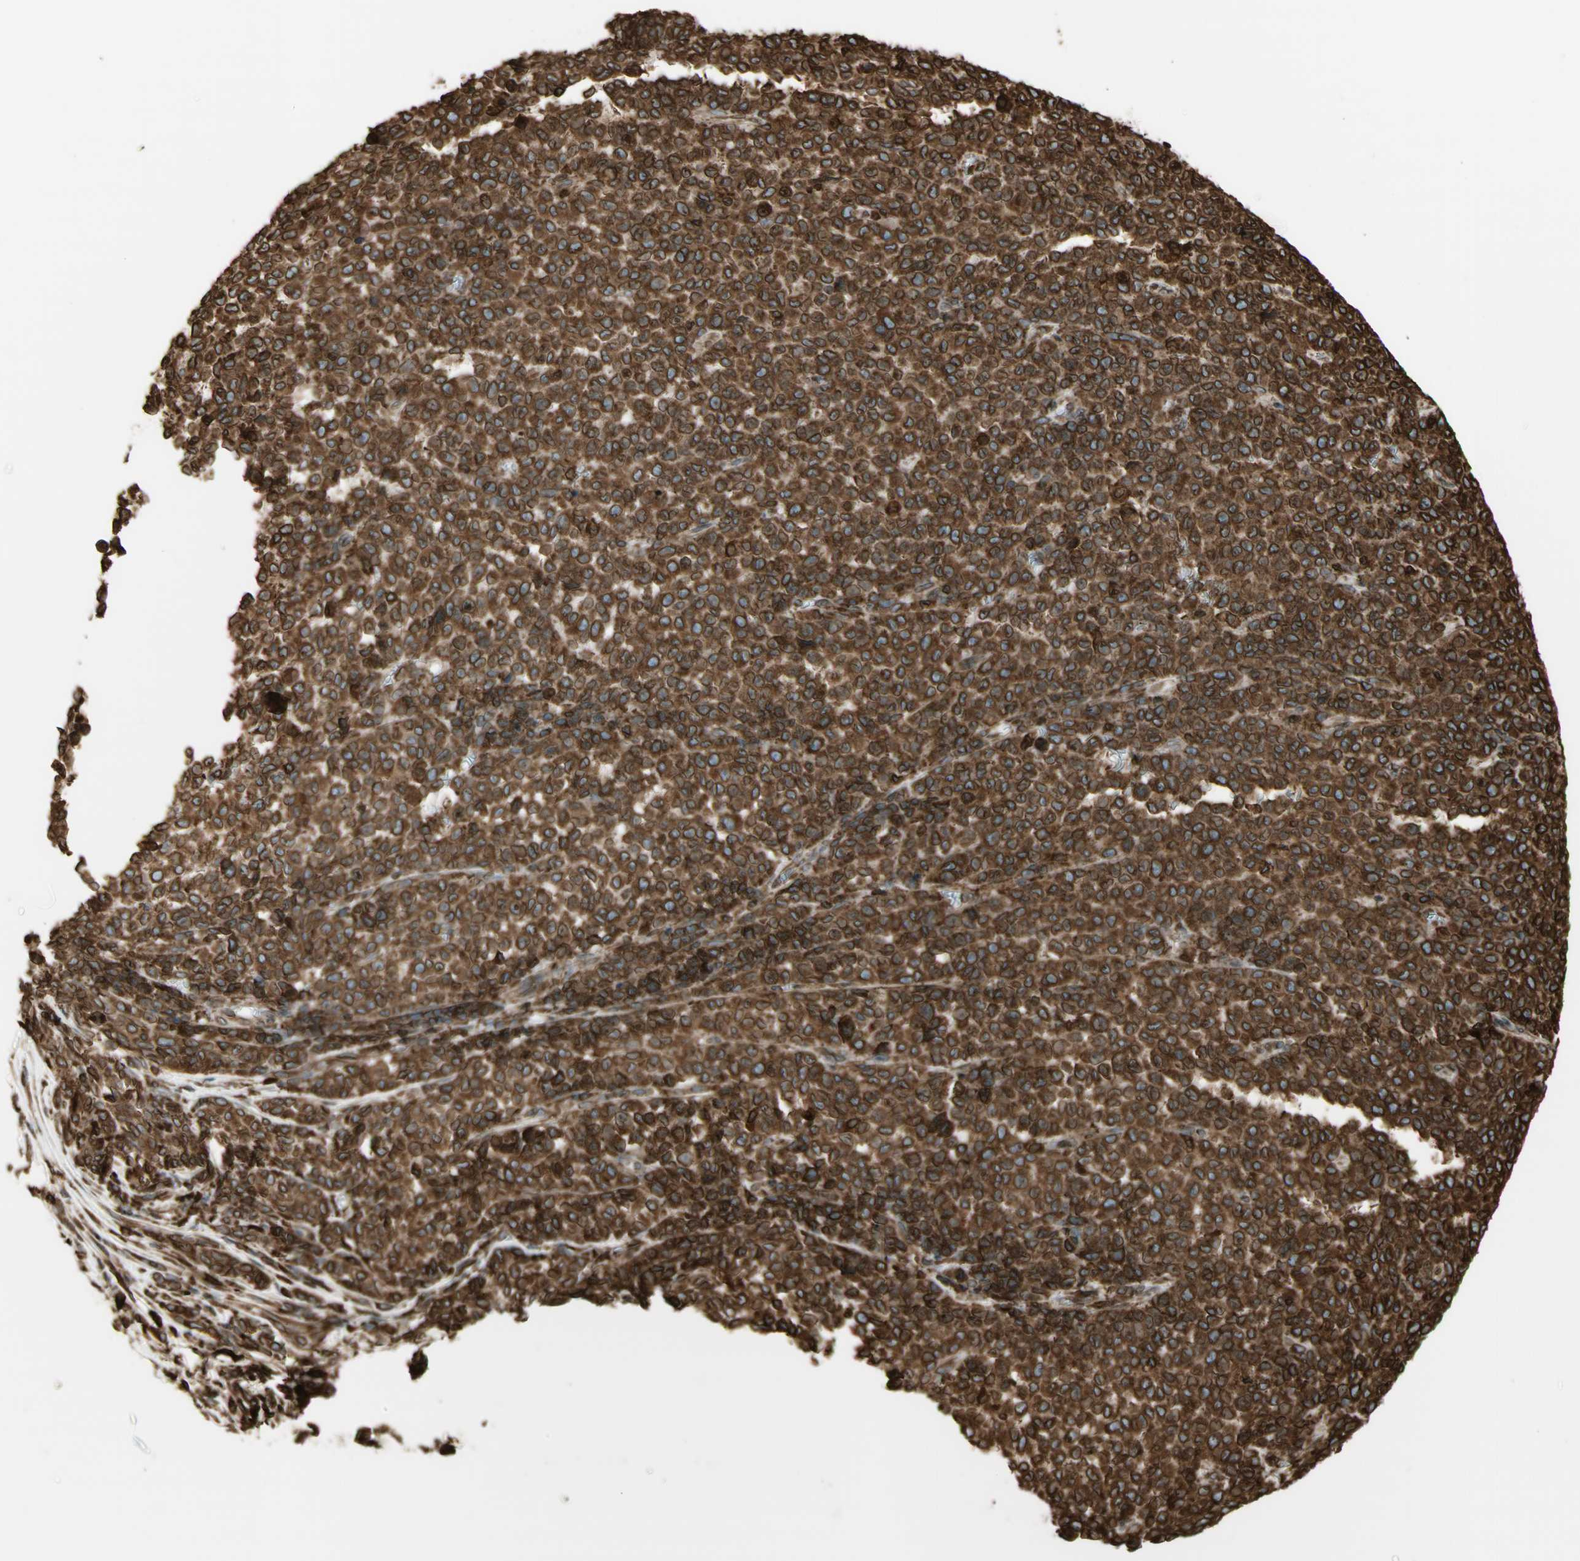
{"staining": {"intensity": "strong", "quantity": ">75%", "location": "cytoplasmic/membranous"}, "tissue": "melanoma", "cell_type": "Tumor cells", "image_type": "cancer", "snomed": [{"axis": "morphology", "description": "Malignant melanoma, NOS"}, {"axis": "topography", "description": "Skin"}], "caption": "Immunohistochemical staining of melanoma displays high levels of strong cytoplasmic/membranous positivity in about >75% of tumor cells. The protein is shown in brown color, while the nuclei are stained blue.", "gene": "CANX", "patient": {"sex": "female", "age": 82}}